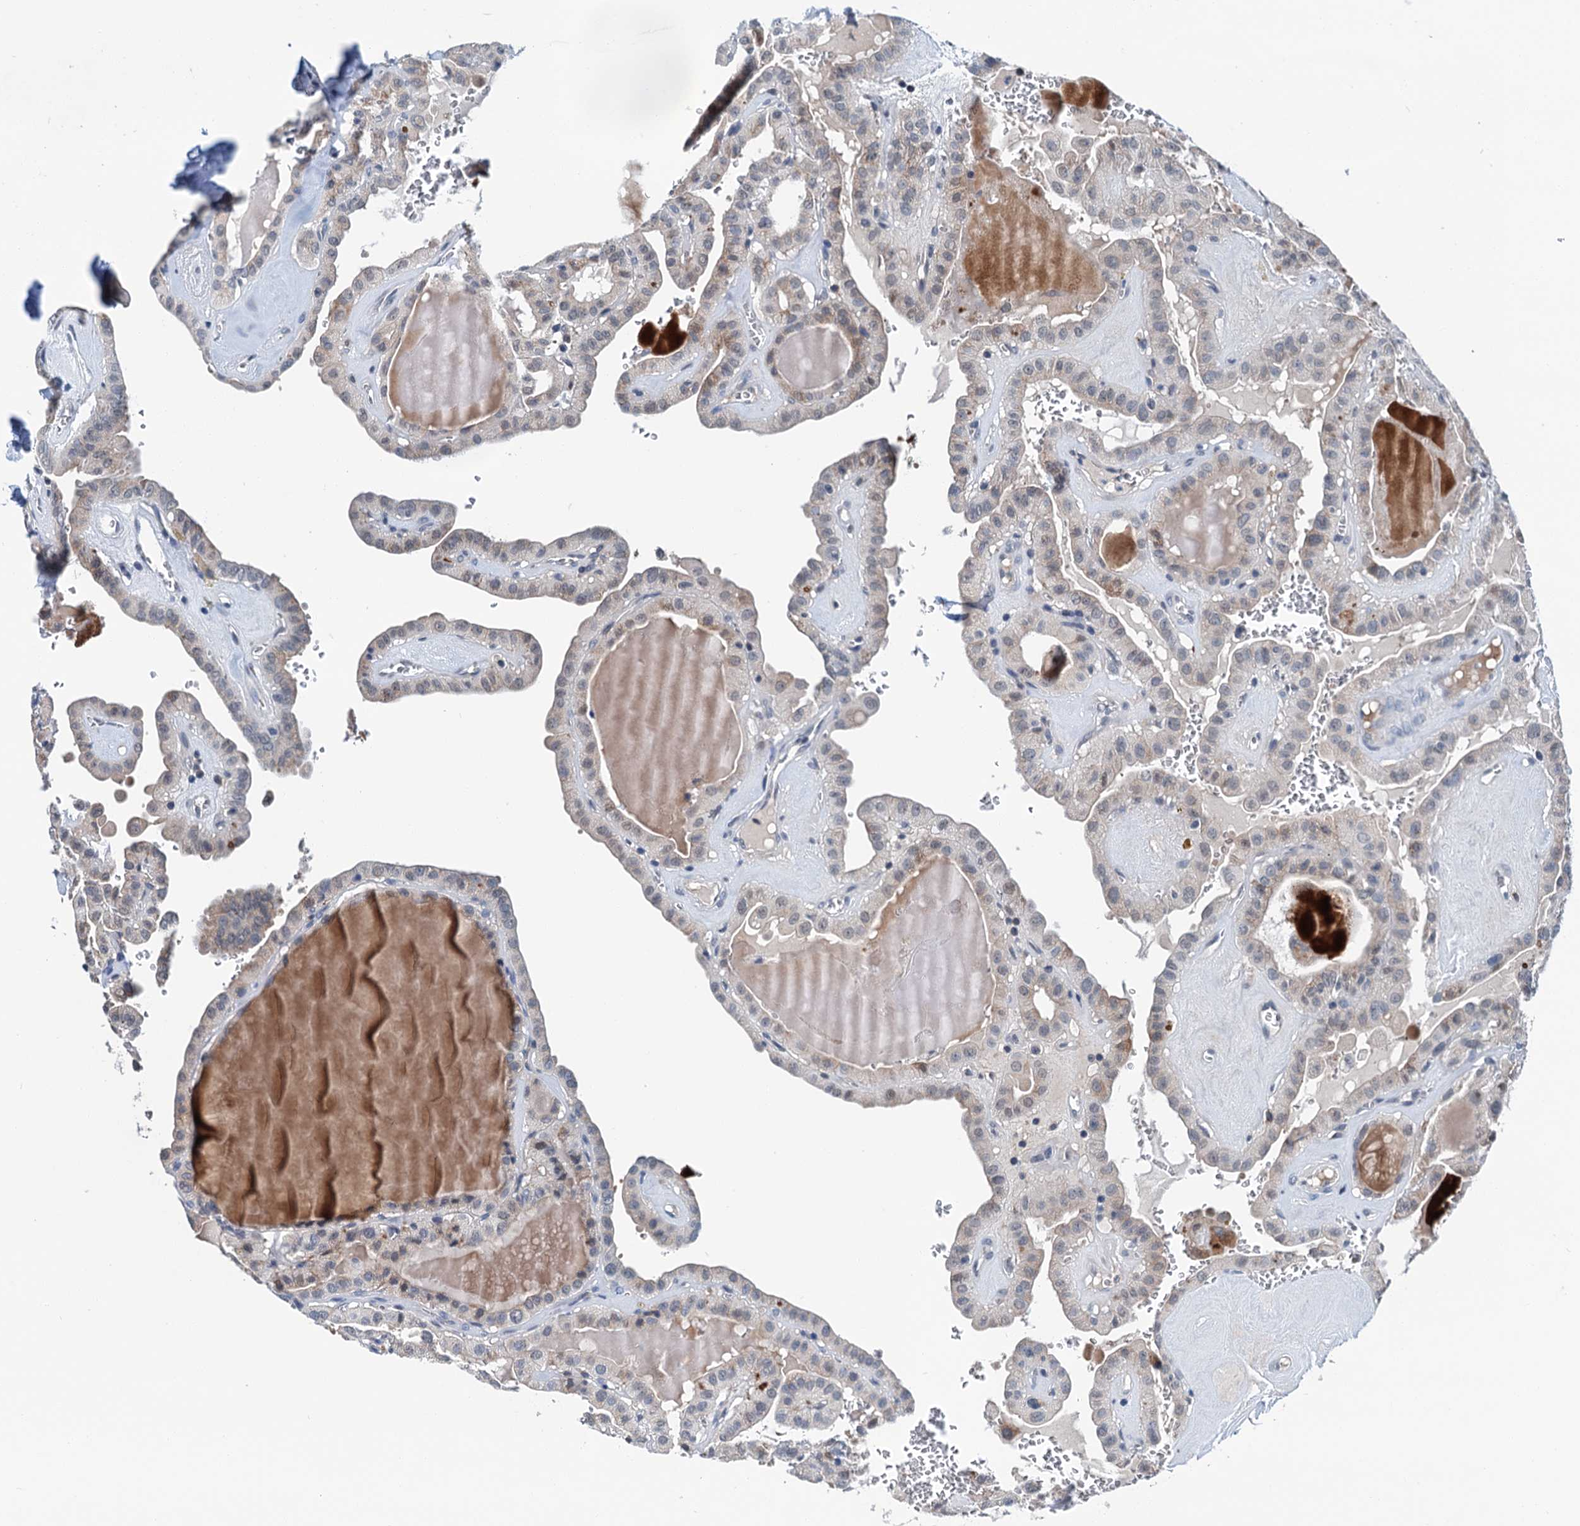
{"staining": {"intensity": "weak", "quantity": "<25%", "location": "cytoplasmic/membranous"}, "tissue": "thyroid cancer", "cell_type": "Tumor cells", "image_type": "cancer", "snomed": [{"axis": "morphology", "description": "Papillary adenocarcinoma, NOS"}, {"axis": "topography", "description": "Thyroid gland"}], "caption": "Thyroid papillary adenocarcinoma was stained to show a protein in brown. There is no significant staining in tumor cells.", "gene": "SHLD1", "patient": {"sex": "male", "age": 52}}